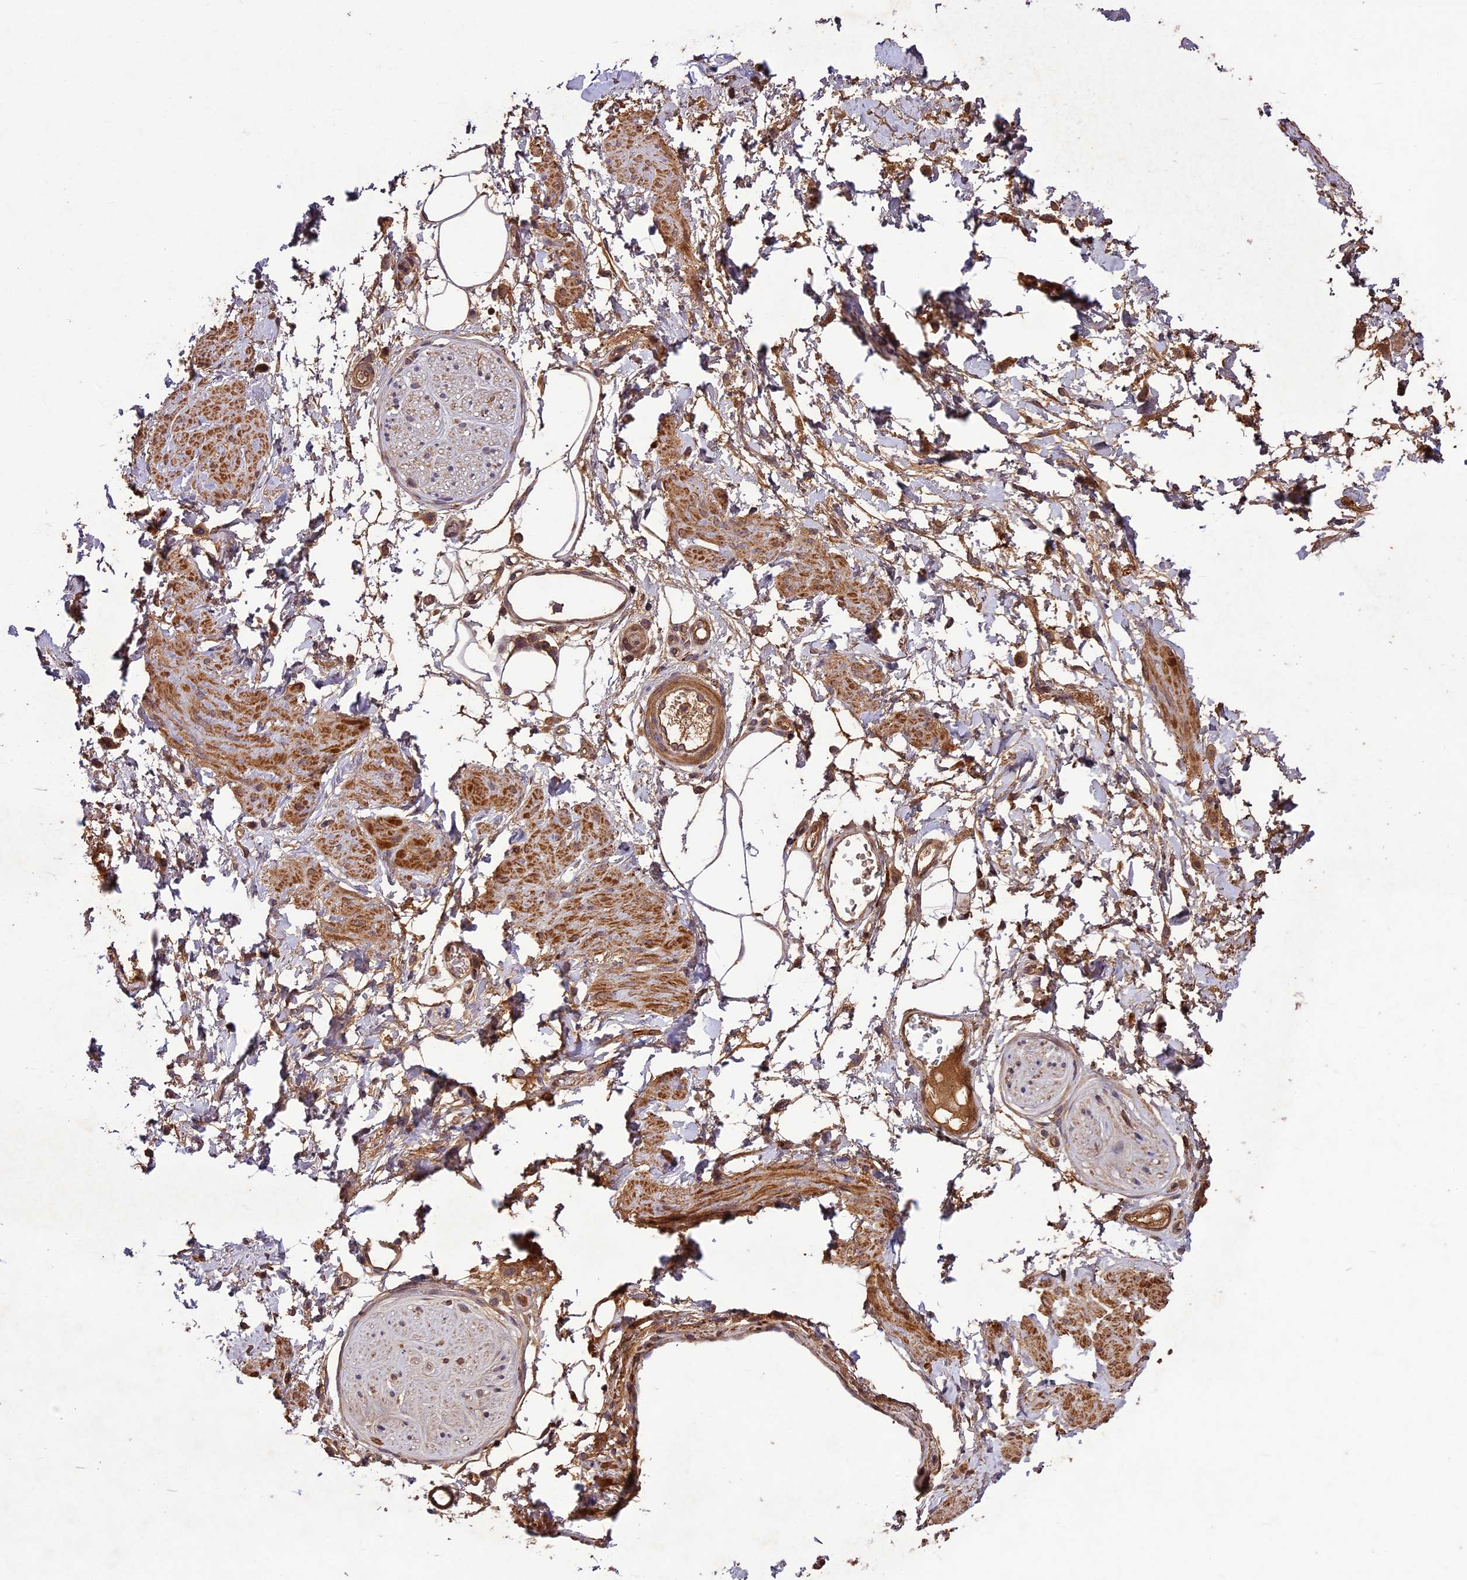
{"staining": {"intensity": "moderate", "quantity": ">75%", "location": "cytoplasmic/membranous"}, "tissue": "adipose tissue", "cell_type": "Adipocytes", "image_type": "normal", "snomed": [{"axis": "morphology", "description": "Normal tissue, NOS"}, {"axis": "morphology", "description": "Adenocarcinoma, NOS"}, {"axis": "topography", "description": "Rectum"}, {"axis": "topography", "description": "Vagina"}, {"axis": "topography", "description": "Peripheral nerve tissue"}], "caption": "Protein analysis of unremarkable adipose tissue shows moderate cytoplasmic/membranous expression in about >75% of adipocytes.", "gene": "CRLF1", "patient": {"sex": "female", "age": 71}}